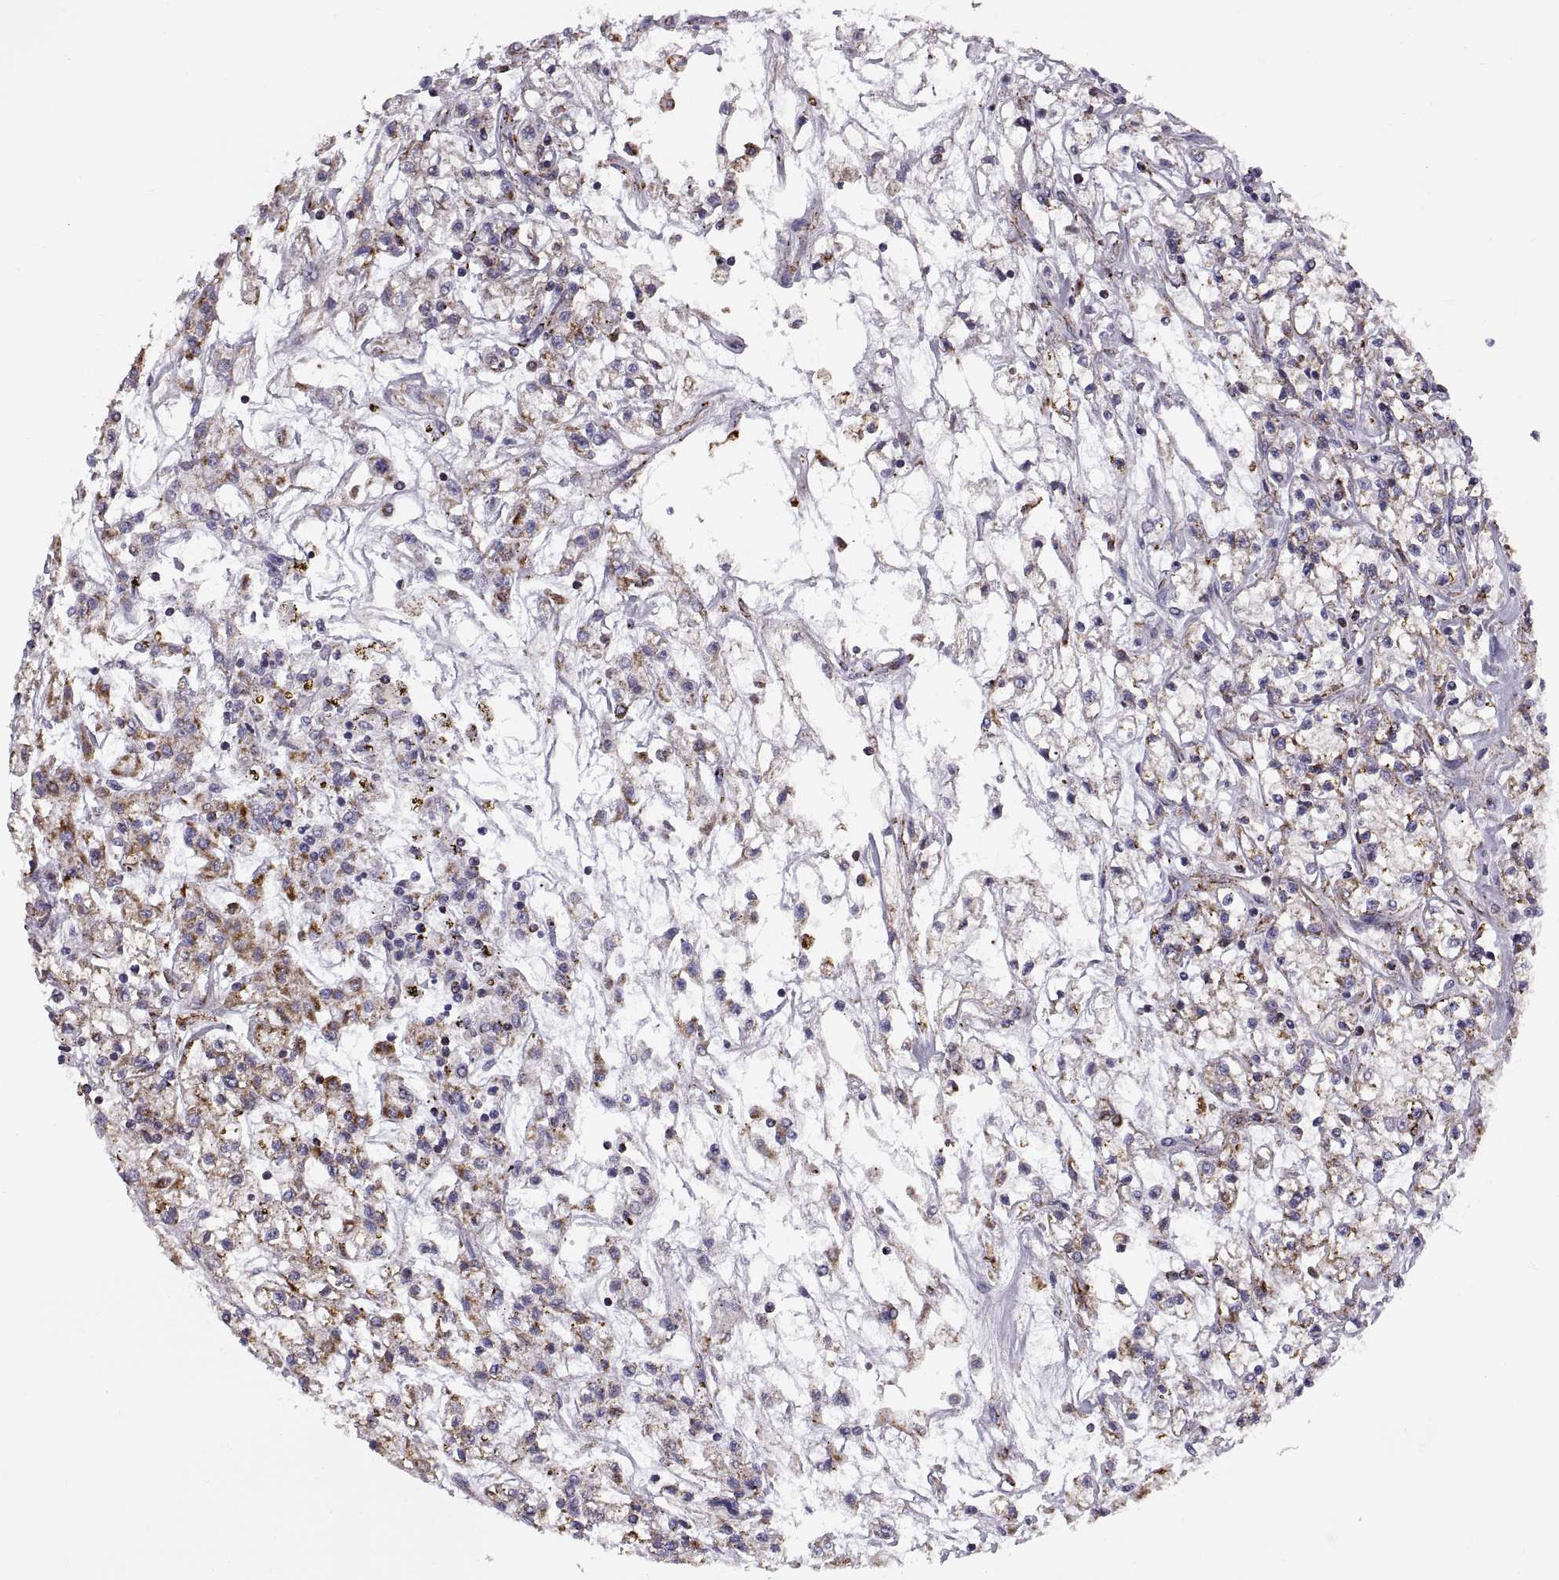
{"staining": {"intensity": "strong", "quantity": "<25%", "location": "cytoplasmic/membranous"}, "tissue": "renal cancer", "cell_type": "Tumor cells", "image_type": "cancer", "snomed": [{"axis": "morphology", "description": "Adenocarcinoma, NOS"}, {"axis": "topography", "description": "Kidney"}], "caption": "This is a histology image of IHC staining of renal cancer, which shows strong staining in the cytoplasmic/membranous of tumor cells.", "gene": "ARSD", "patient": {"sex": "female", "age": 59}}